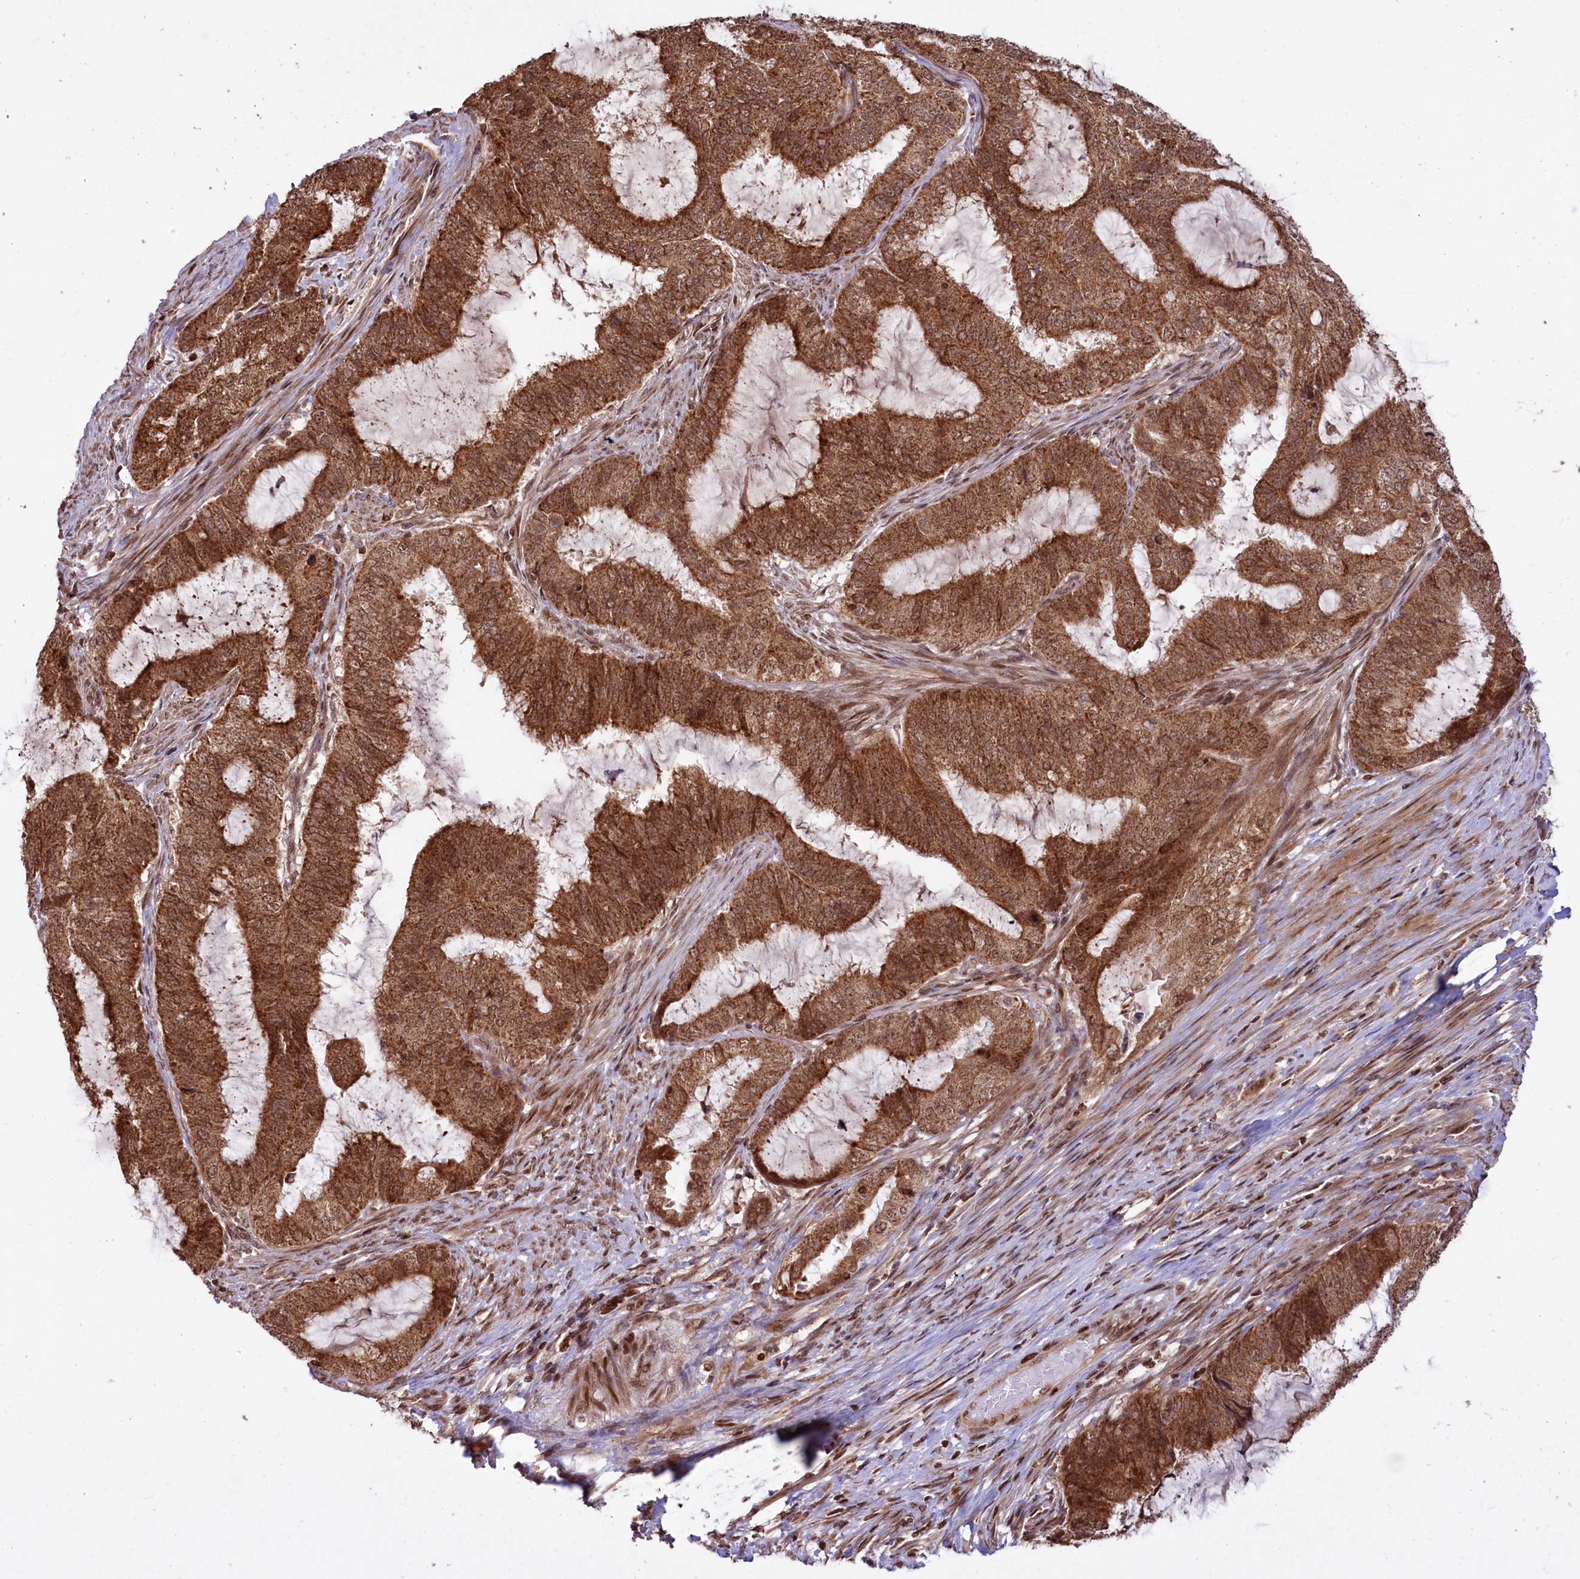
{"staining": {"intensity": "strong", "quantity": ">75%", "location": "cytoplasmic/membranous"}, "tissue": "endometrial cancer", "cell_type": "Tumor cells", "image_type": "cancer", "snomed": [{"axis": "morphology", "description": "Adenocarcinoma, NOS"}, {"axis": "topography", "description": "Endometrium"}], "caption": "DAB immunohistochemical staining of human endometrial cancer shows strong cytoplasmic/membranous protein staining in approximately >75% of tumor cells.", "gene": "PHC3", "patient": {"sex": "female", "age": 51}}